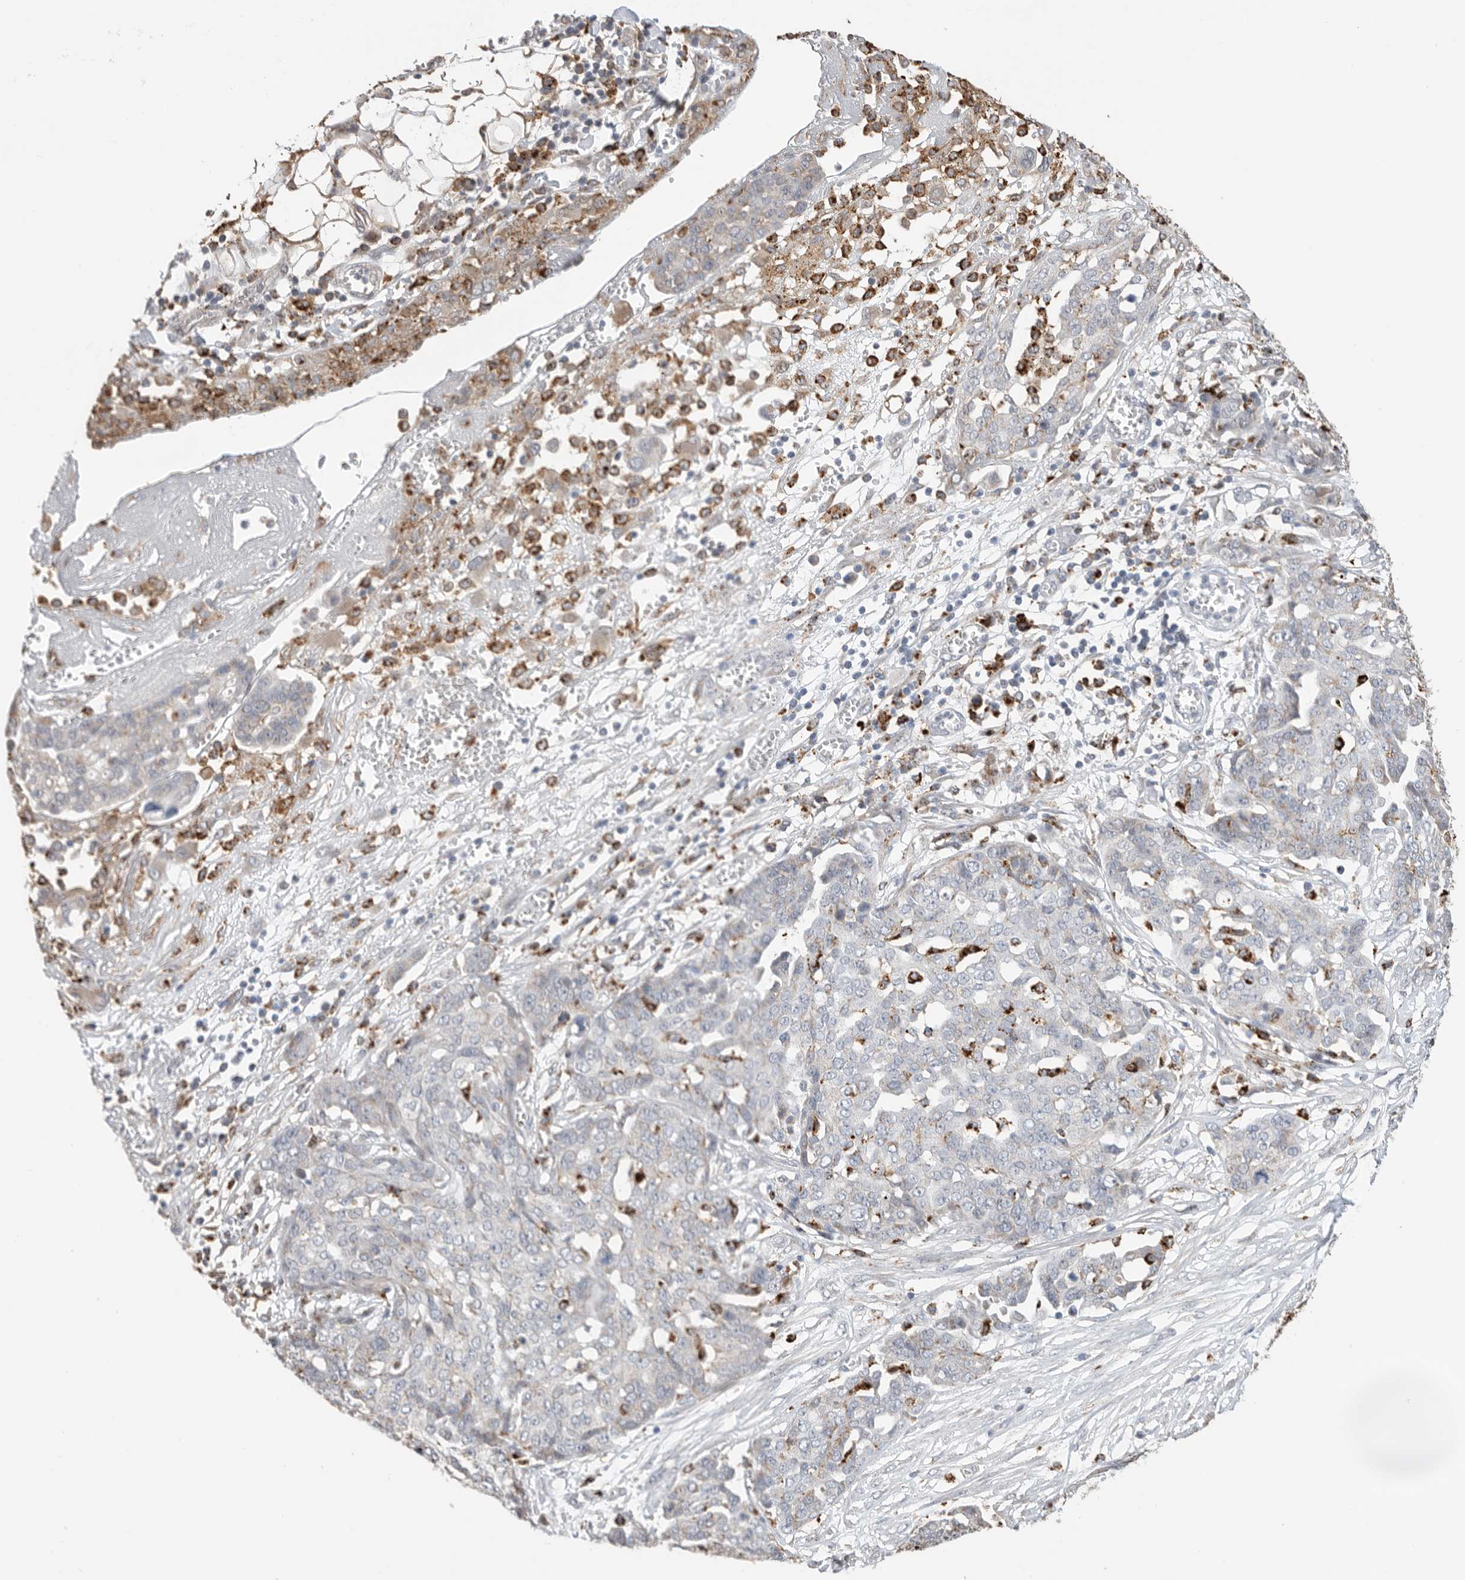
{"staining": {"intensity": "moderate", "quantity": "<25%", "location": "cytoplasmic/membranous"}, "tissue": "ovarian cancer", "cell_type": "Tumor cells", "image_type": "cancer", "snomed": [{"axis": "morphology", "description": "Cystadenocarcinoma, serous, NOS"}, {"axis": "topography", "description": "Soft tissue"}, {"axis": "topography", "description": "Ovary"}], "caption": "This is an image of immunohistochemistry staining of ovarian serous cystadenocarcinoma, which shows moderate expression in the cytoplasmic/membranous of tumor cells.", "gene": "GGH", "patient": {"sex": "female", "age": 57}}